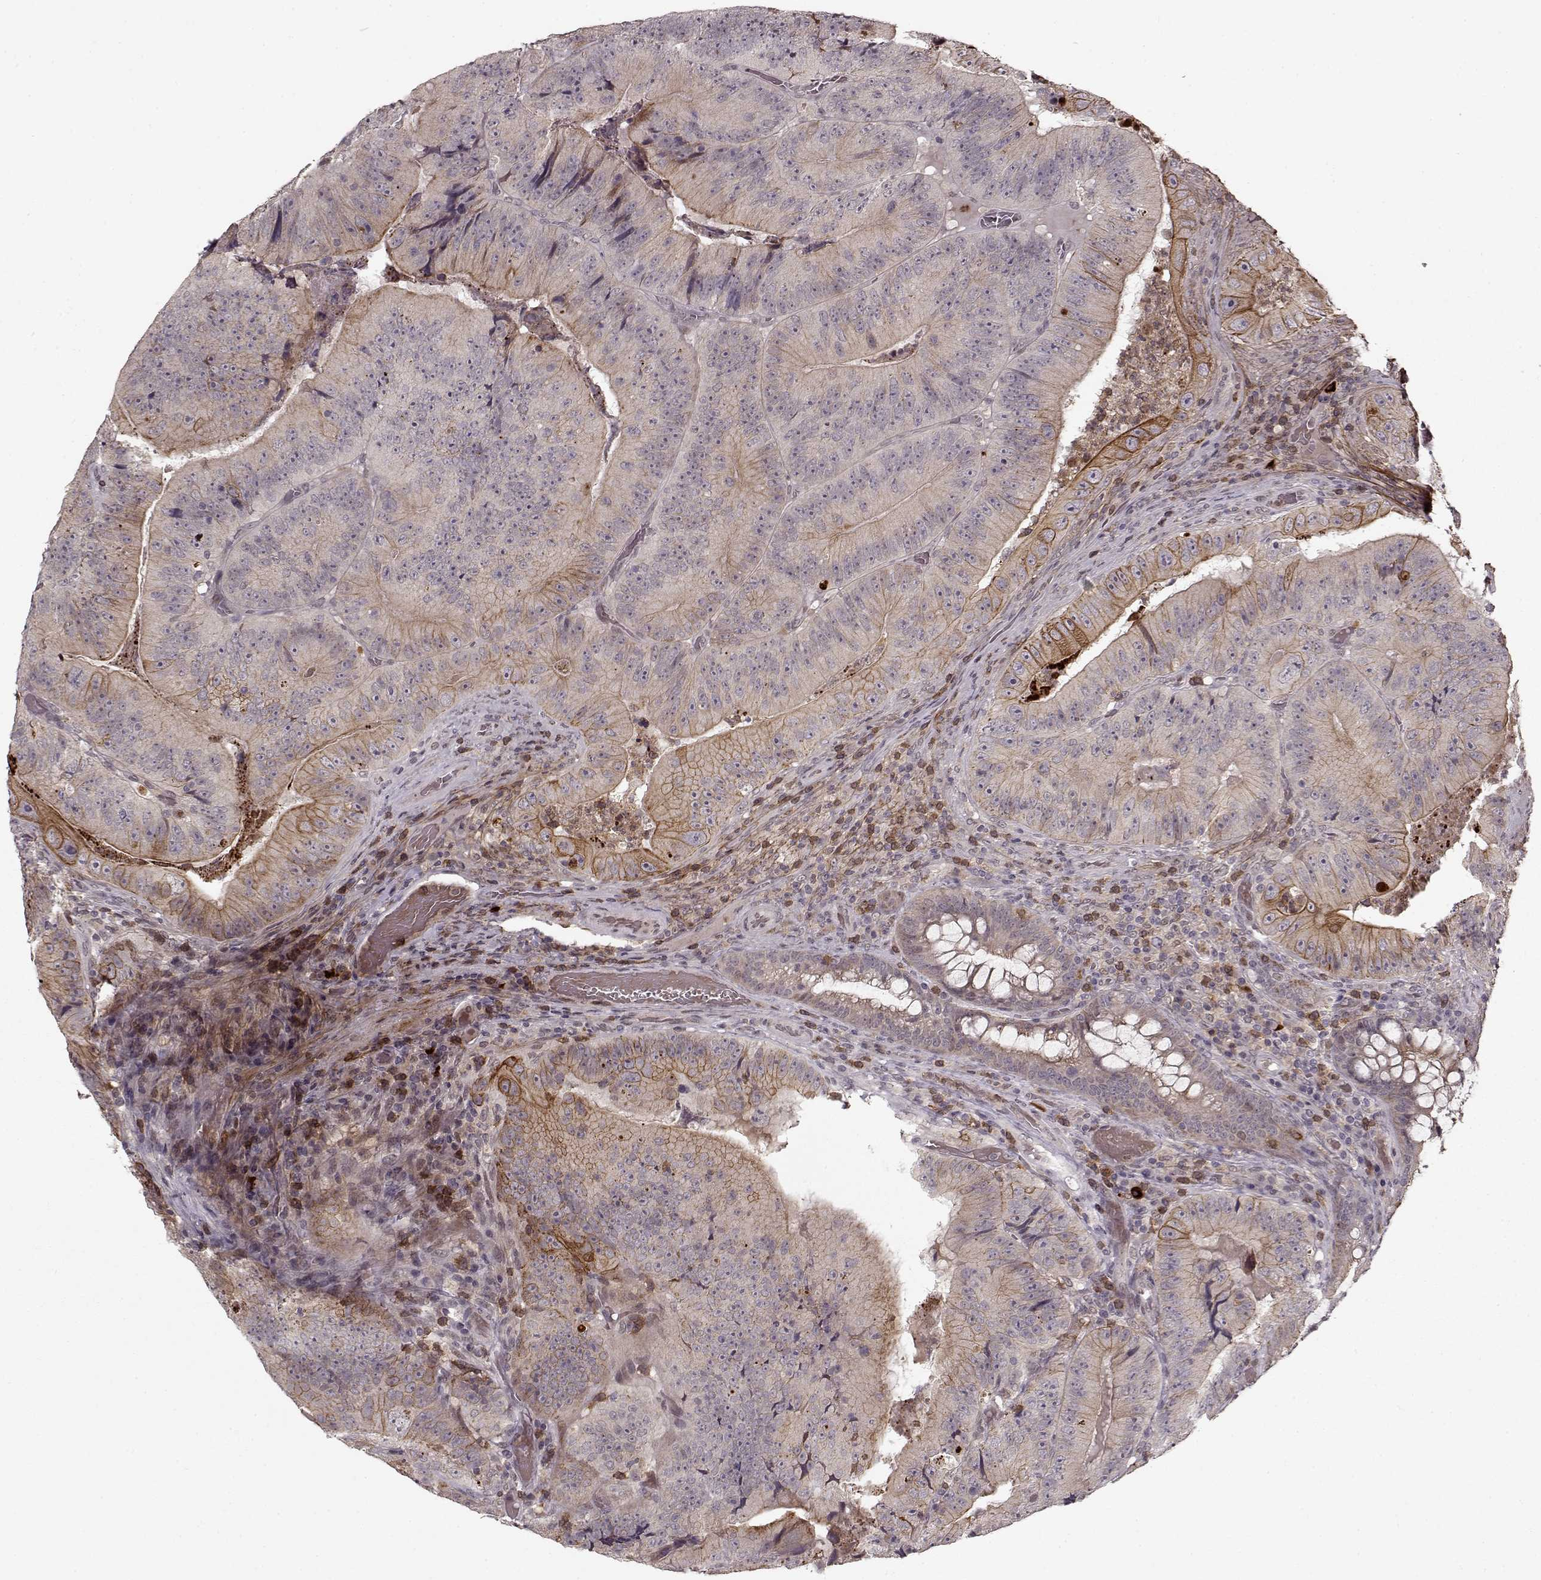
{"staining": {"intensity": "moderate", "quantity": "25%-75%", "location": "cytoplasmic/membranous"}, "tissue": "colorectal cancer", "cell_type": "Tumor cells", "image_type": "cancer", "snomed": [{"axis": "morphology", "description": "Adenocarcinoma, NOS"}, {"axis": "topography", "description": "Colon"}], "caption": "Immunohistochemistry (IHC) histopathology image of neoplastic tissue: human colorectal cancer stained using immunohistochemistry (IHC) reveals medium levels of moderate protein expression localized specifically in the cytoplasmic/membranous of tumor cells, appearing as a cytoplasmic/membranous brown color.", "gene": "DENND4B", "patient": {"sex": "female", "age": 86}}